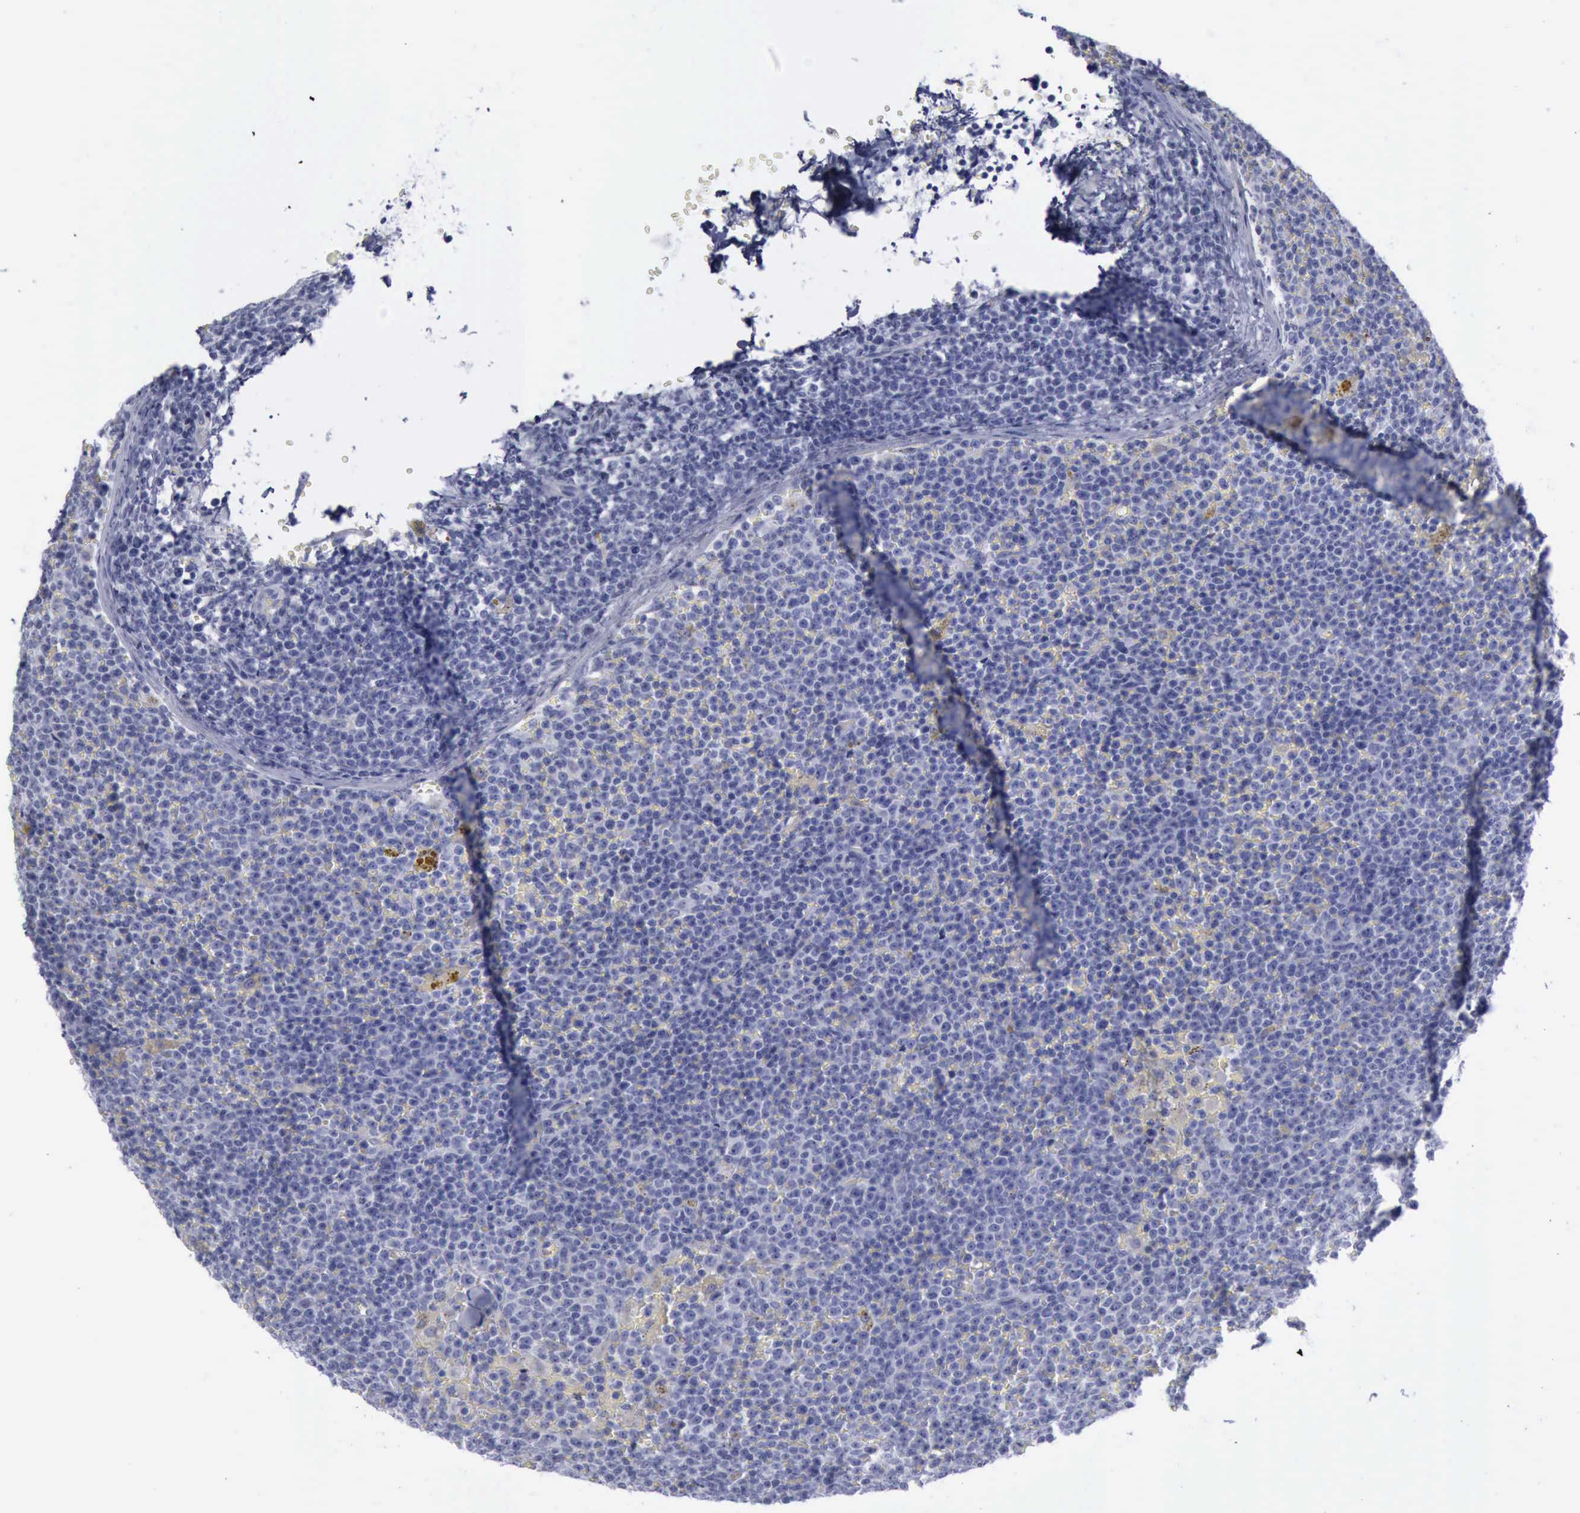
{"staining": {"intensity": "negative", "quantity": "none", "location": "none"}, "tissue": "lymphoma", "cell_type": "Tumor cells", "image_type": "cancer", "snomed": [{"axis": "morphology", "description": "Malignant lymphoma, non-Hodgkin's type, Low grade"}, {"axis": "topography", "description": "Lymph node"}], "caption": "An image of human low-grade malignant lymphoma, non-Hodgkin's type is negative for staining in tumor cells.", "gene": "KRT13", "patient": {"sex": "male", "age": 50}}